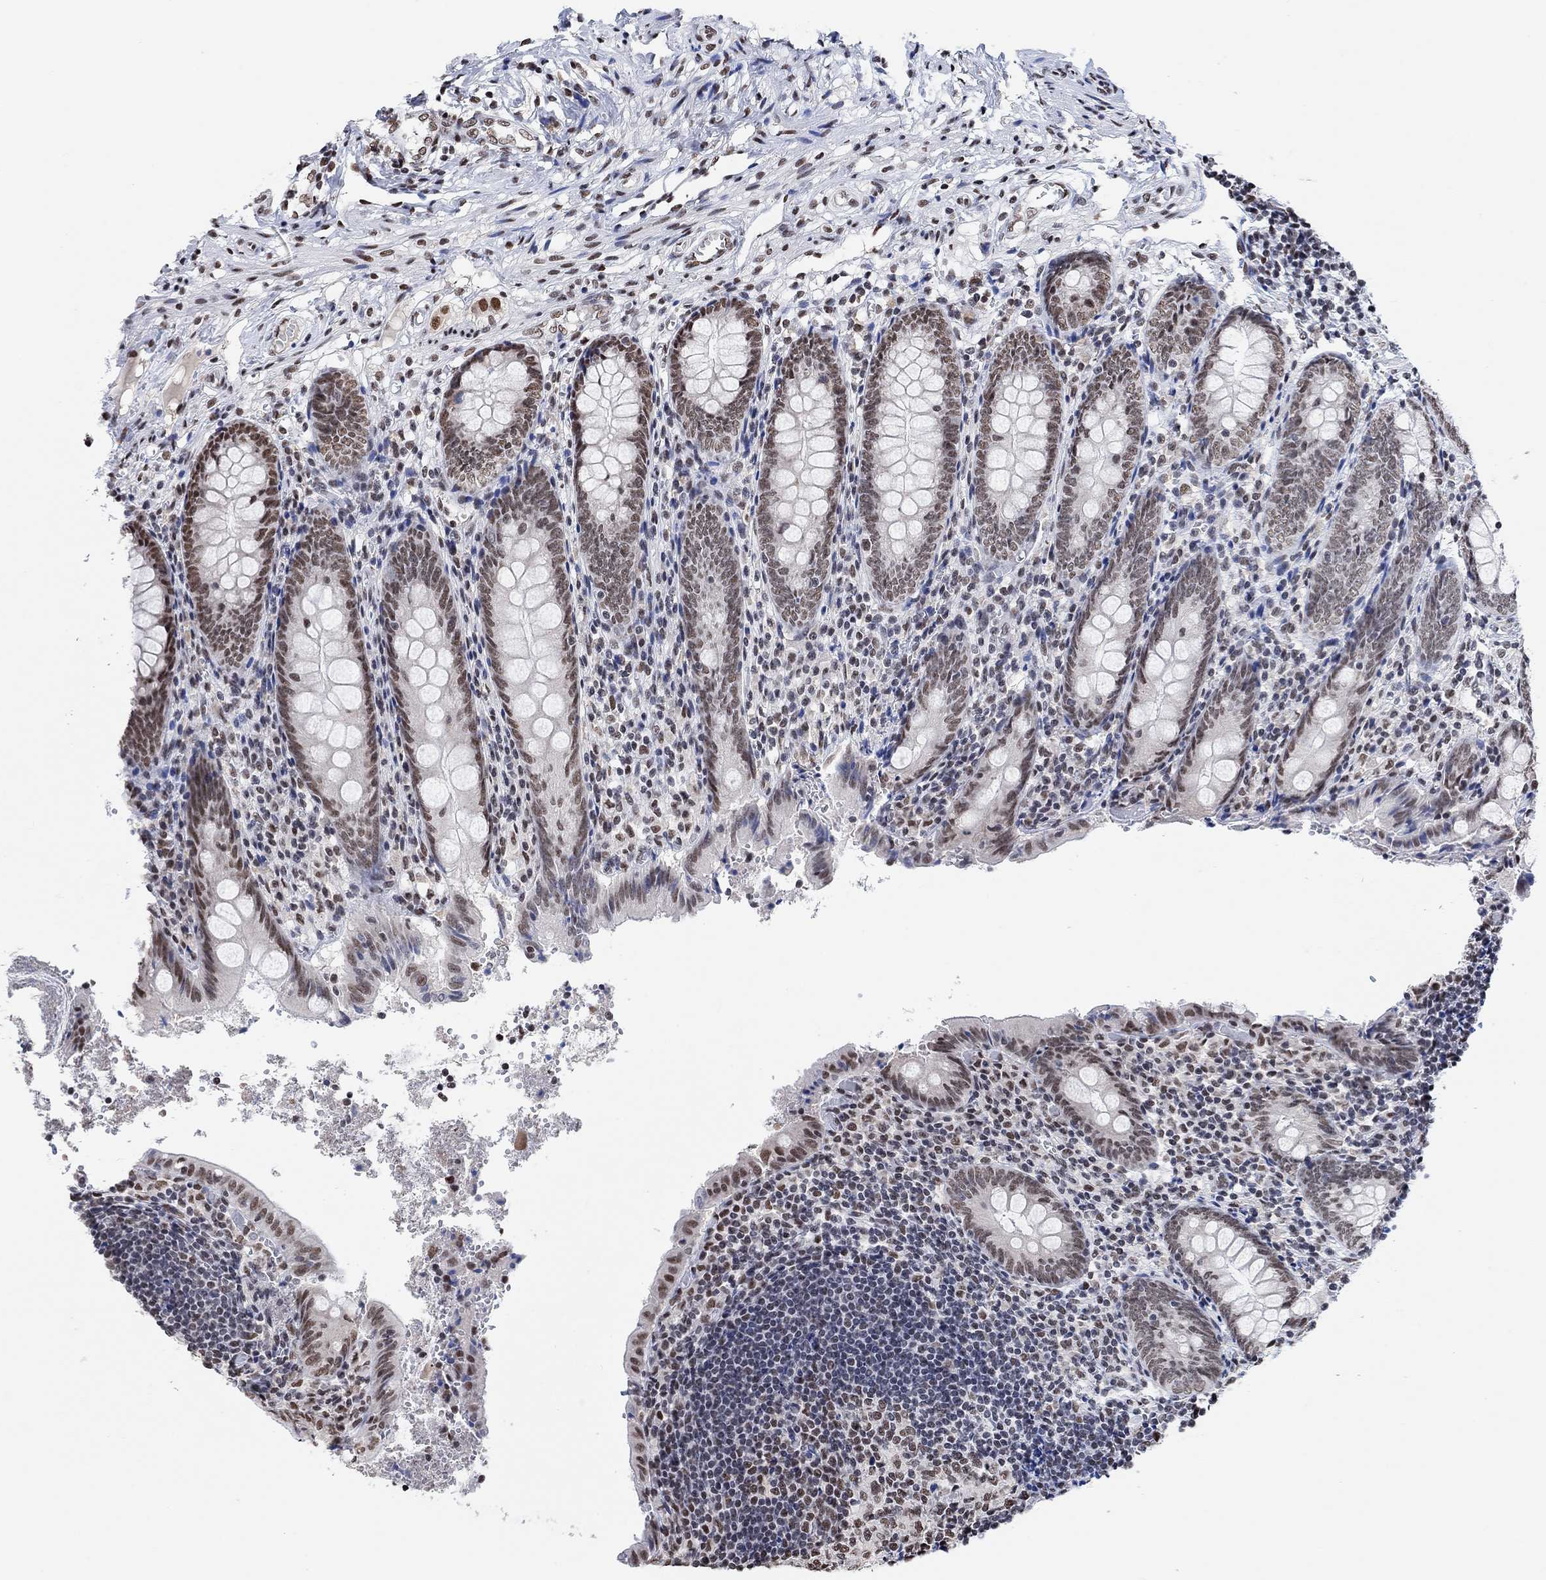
{"staining": {"intensity": "moderate", "quantity": "25%-75%", "location": "nuclear"}, "tissue": "appendix", "cell_type": "Glandular cells", "image_type": "normal", "snomed": [{"axis": "morphology", "description": "Normal tissue, NOS"}, {"axis": "topography", "description": "Appendix"}], "caption": "This image shows immunohistochemistry staining of normal appendix, with medium moderate nuclear expression in about 25%-75% of glandular cells.", "gene": "USP39", "patient": {"sex": "female", "age": 23}}